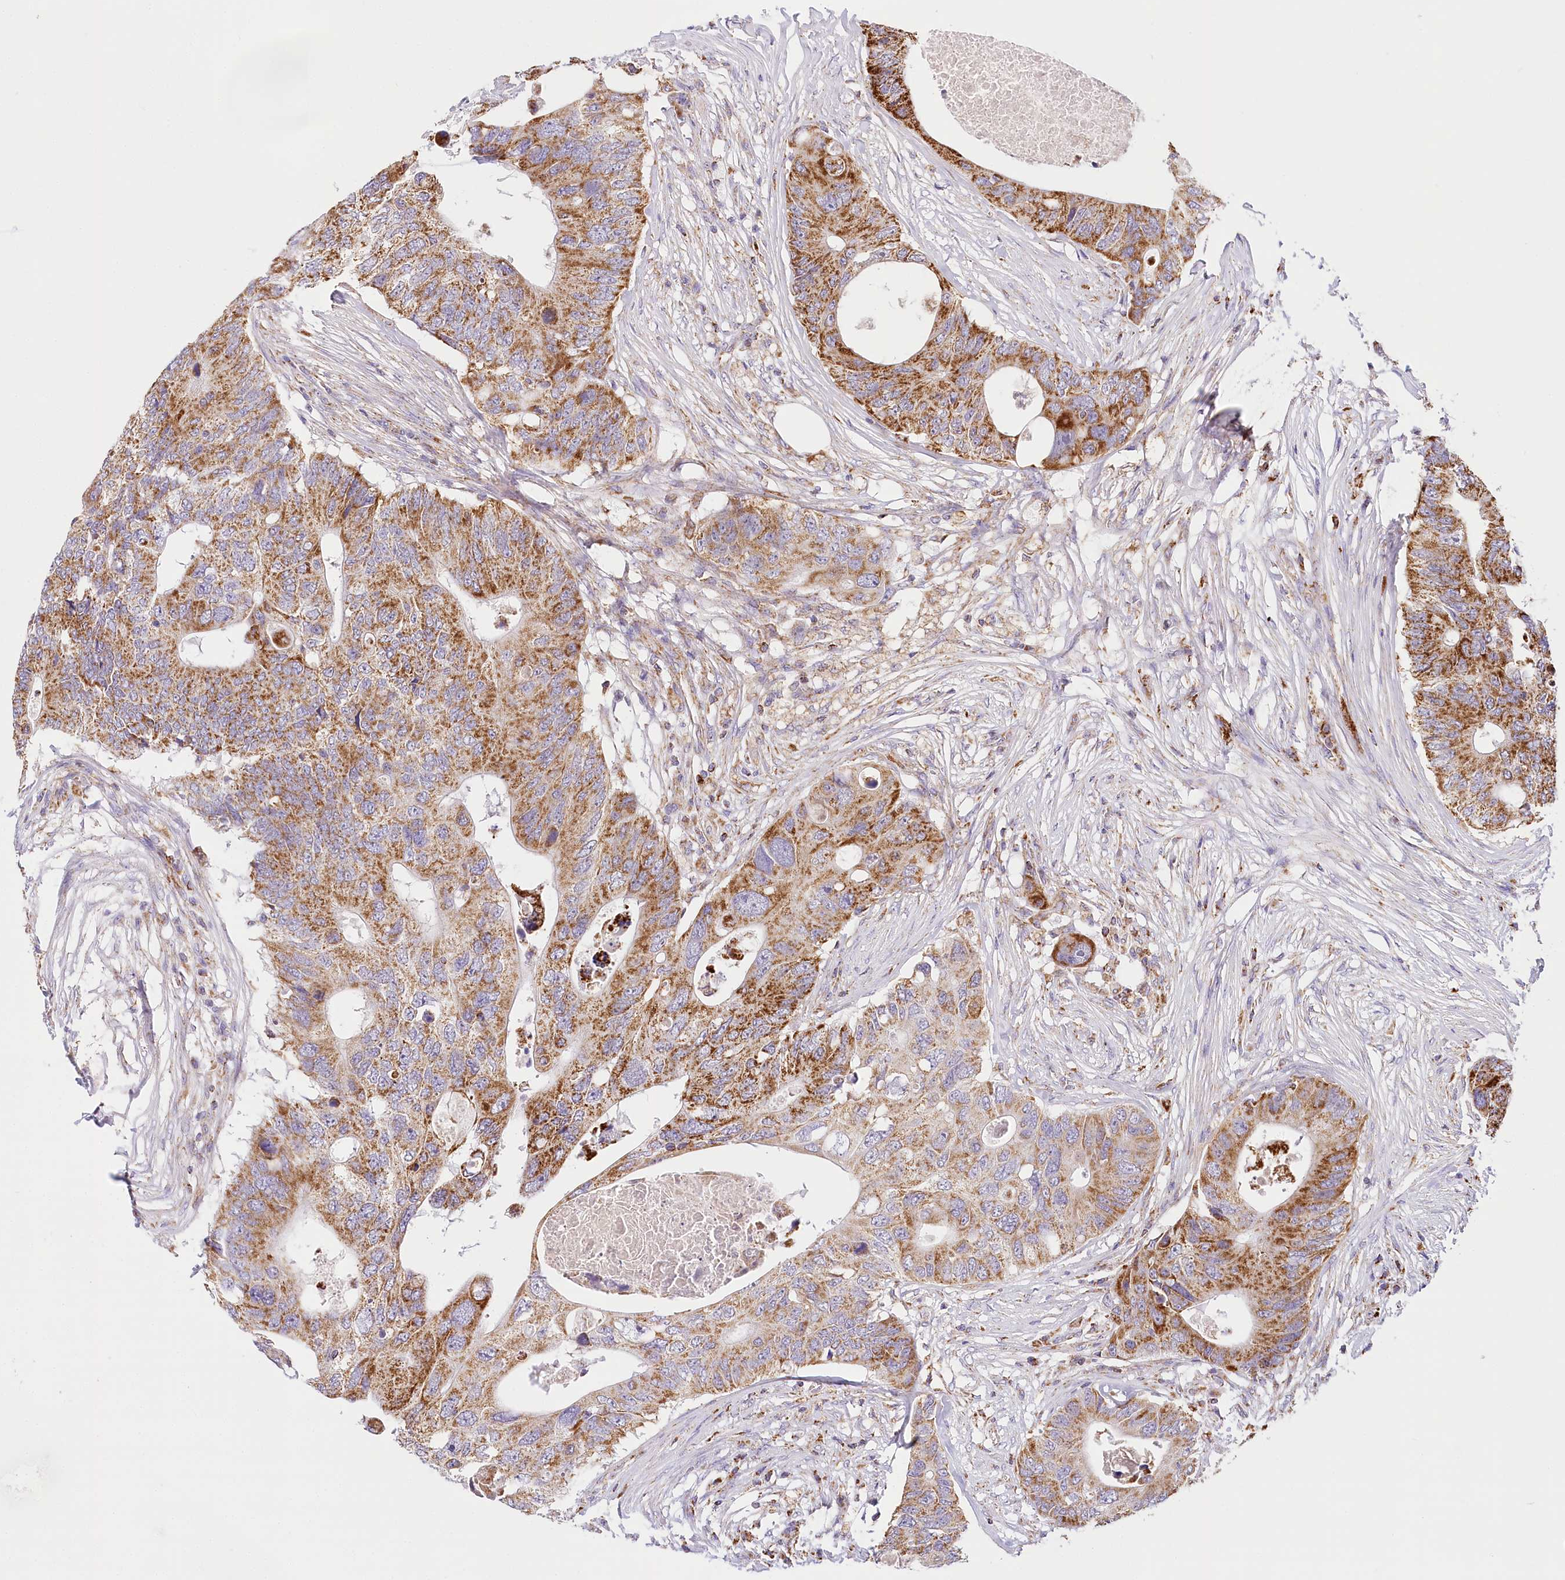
{"staining": {"intensity": "strong", "quantity": ">75%", "location": "cytoplasmic/membranous"}, "tissue": "colorectal cancer", "cell_type": "Tumor cells", "image_type": "cancer", "snomed": [{"axis": "morphology", "description": "Adenocarcinoma, NOS"}, {"axis": "topography", "description": "Colon"}], "caption": "Tumor cells demonstrate high levels of strong cytoplasmic/membranous staining in approximately >75% of cells in human colorectal cancer (adenocarcinoma). The protein of interest is shown in brown color, while the nuclei are stained blue.", "gene": "LSS", "patient": {"sex": "male", "age": 71}}